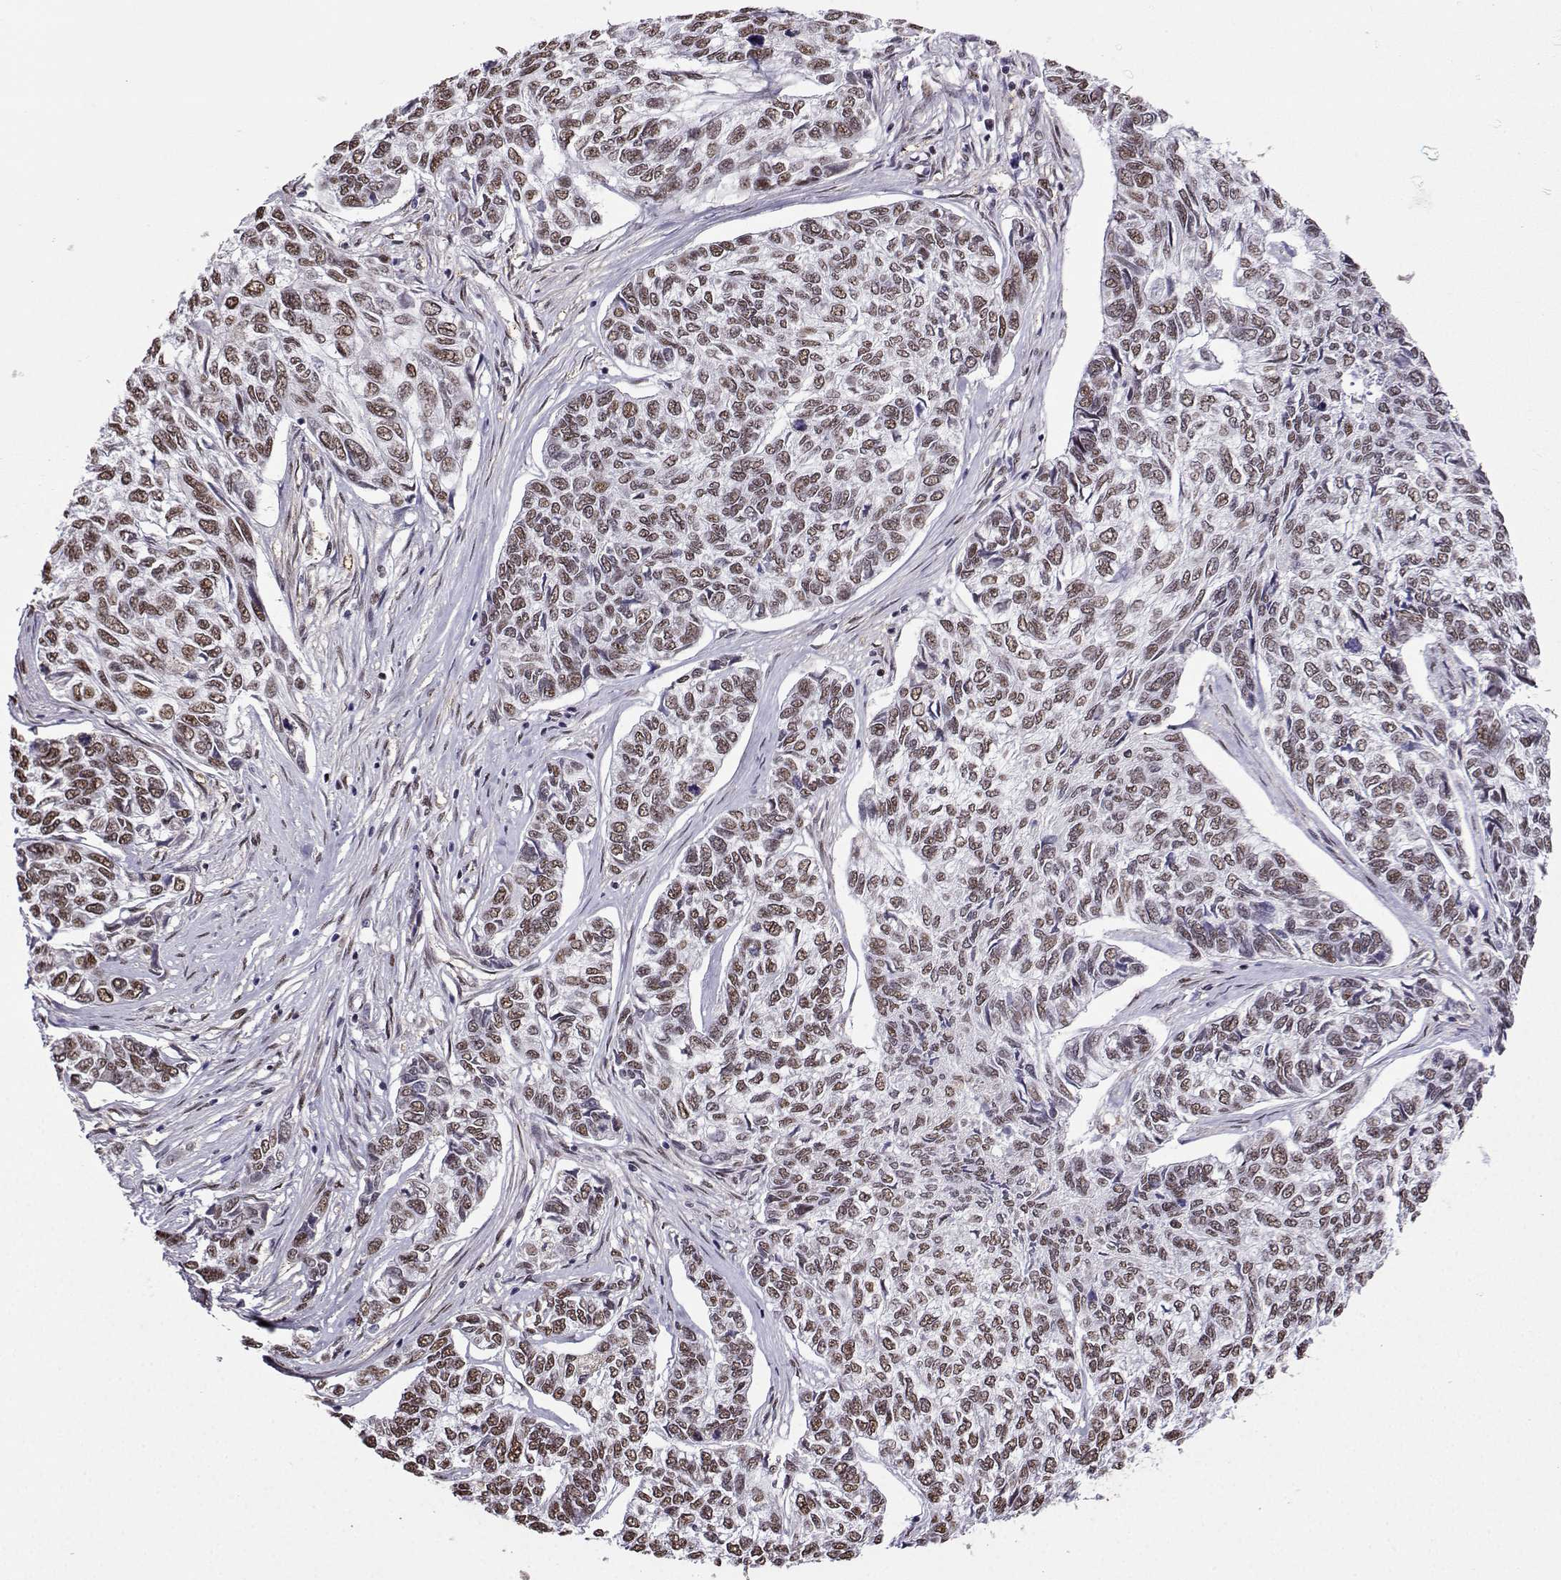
{"staining": {"intensity": "weak", "quantity": ">75%", "location": "nuclear"}, "tissue": "skin cancer", "cell_type": "Tumor cells", "image_type": "cancer", "snomed": [{"axis": "morphology", "description": "Basal cell carcinoma"}, {"axis": "topography", "description": "Skin"}], "caption": "Weak nuclear protein expression is present in approximately >75% of tumor cells in skin cancer.", "gene": "CCNK", "patient": {"sex": "female", "age": 65}}